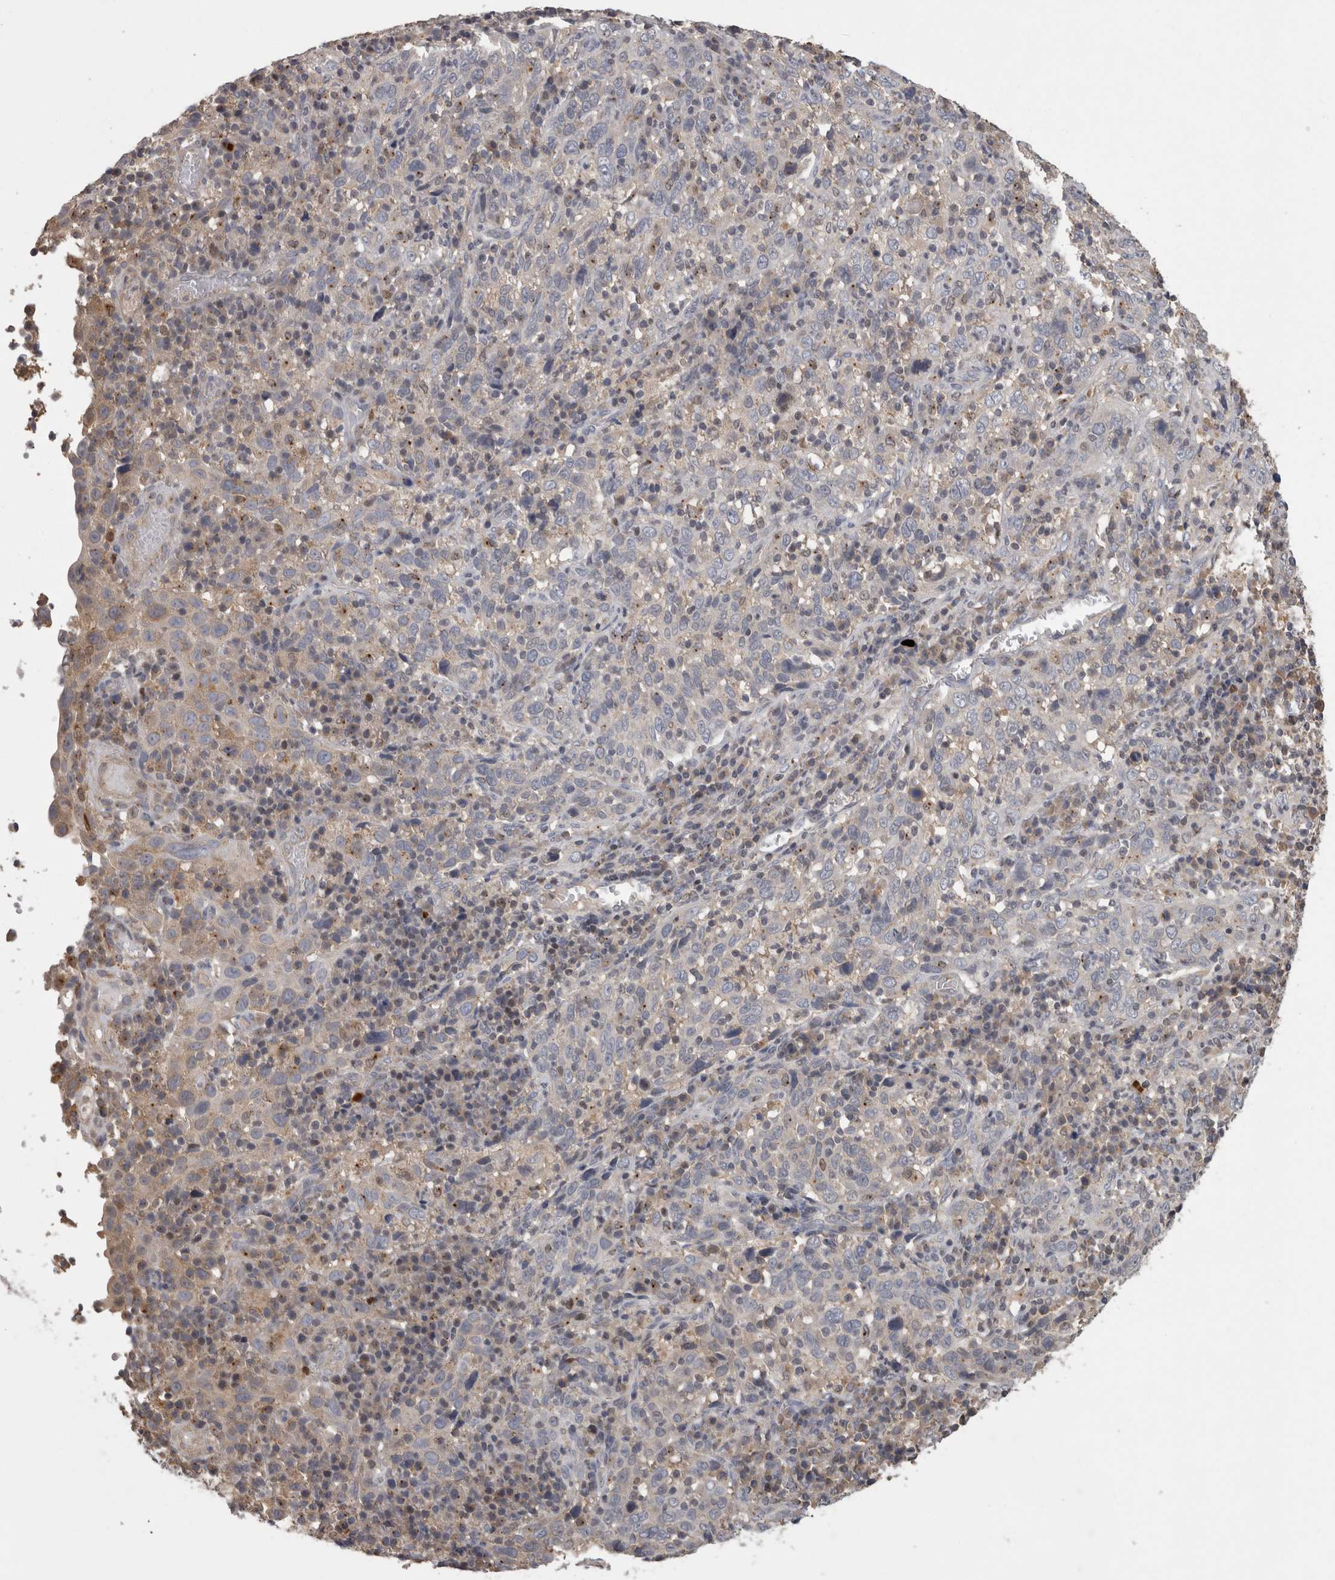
{"staining": {"intensity": "negative", "quantity": "none", "location": "none"}, "tissue": "cervical cancer", "cell_type": "Tumor cells", "image_type": "cancer", "snomed": [{"axis": "morphology", "description": "Squamous cell carcinoma, NOS"}, {"axis": "topography", "description": "Cervix"}], "caption": "The photomicrograph displays no staining of tumor cells in cervical squamous cell carcinoma.", "gene": "PCM1", "patient": {"sex": "female", "age": 46}}